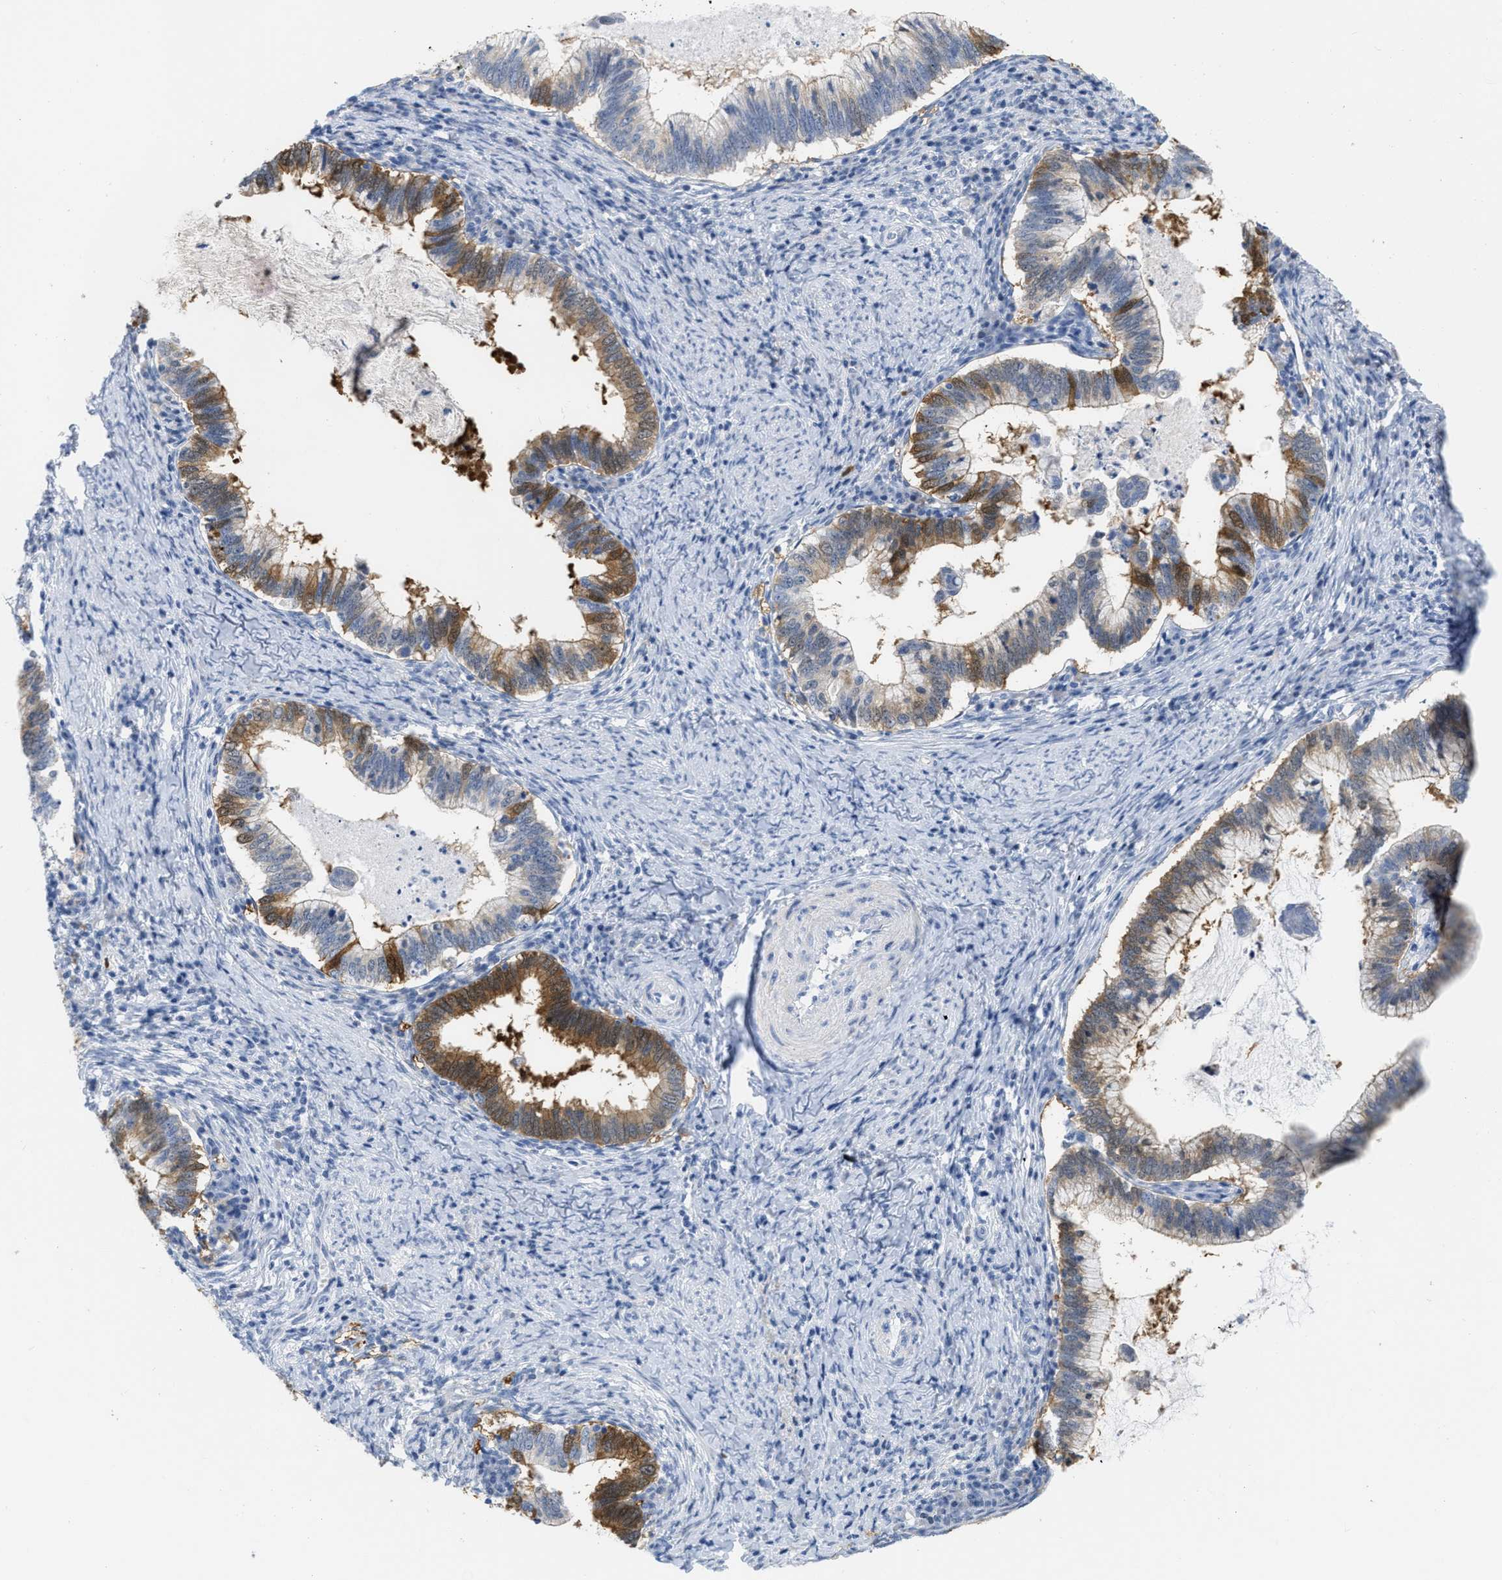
{"staining": {"intensity": "moderate", "quantity": ">75%", "location": "cytoplasmic/membranous"}, "tissue": "cervical cancer", "cell_type": "Tumor cells", "image_type": "cancer", "snomed": [{"axis": "morphology", "description": "Adenocarcinoma, NOS"}, {"axis": "topography", "description": "Cervix"}], "caption": "There is medium levels of moderate cytoplasmic/membranous positivity in tumor cells of cervical cancer (adenocarcinoma), as demonstrated by immunohistochemical staining (brown color).", "gene": "CRYM", "patient": {"sex": "female", "age": 36}}